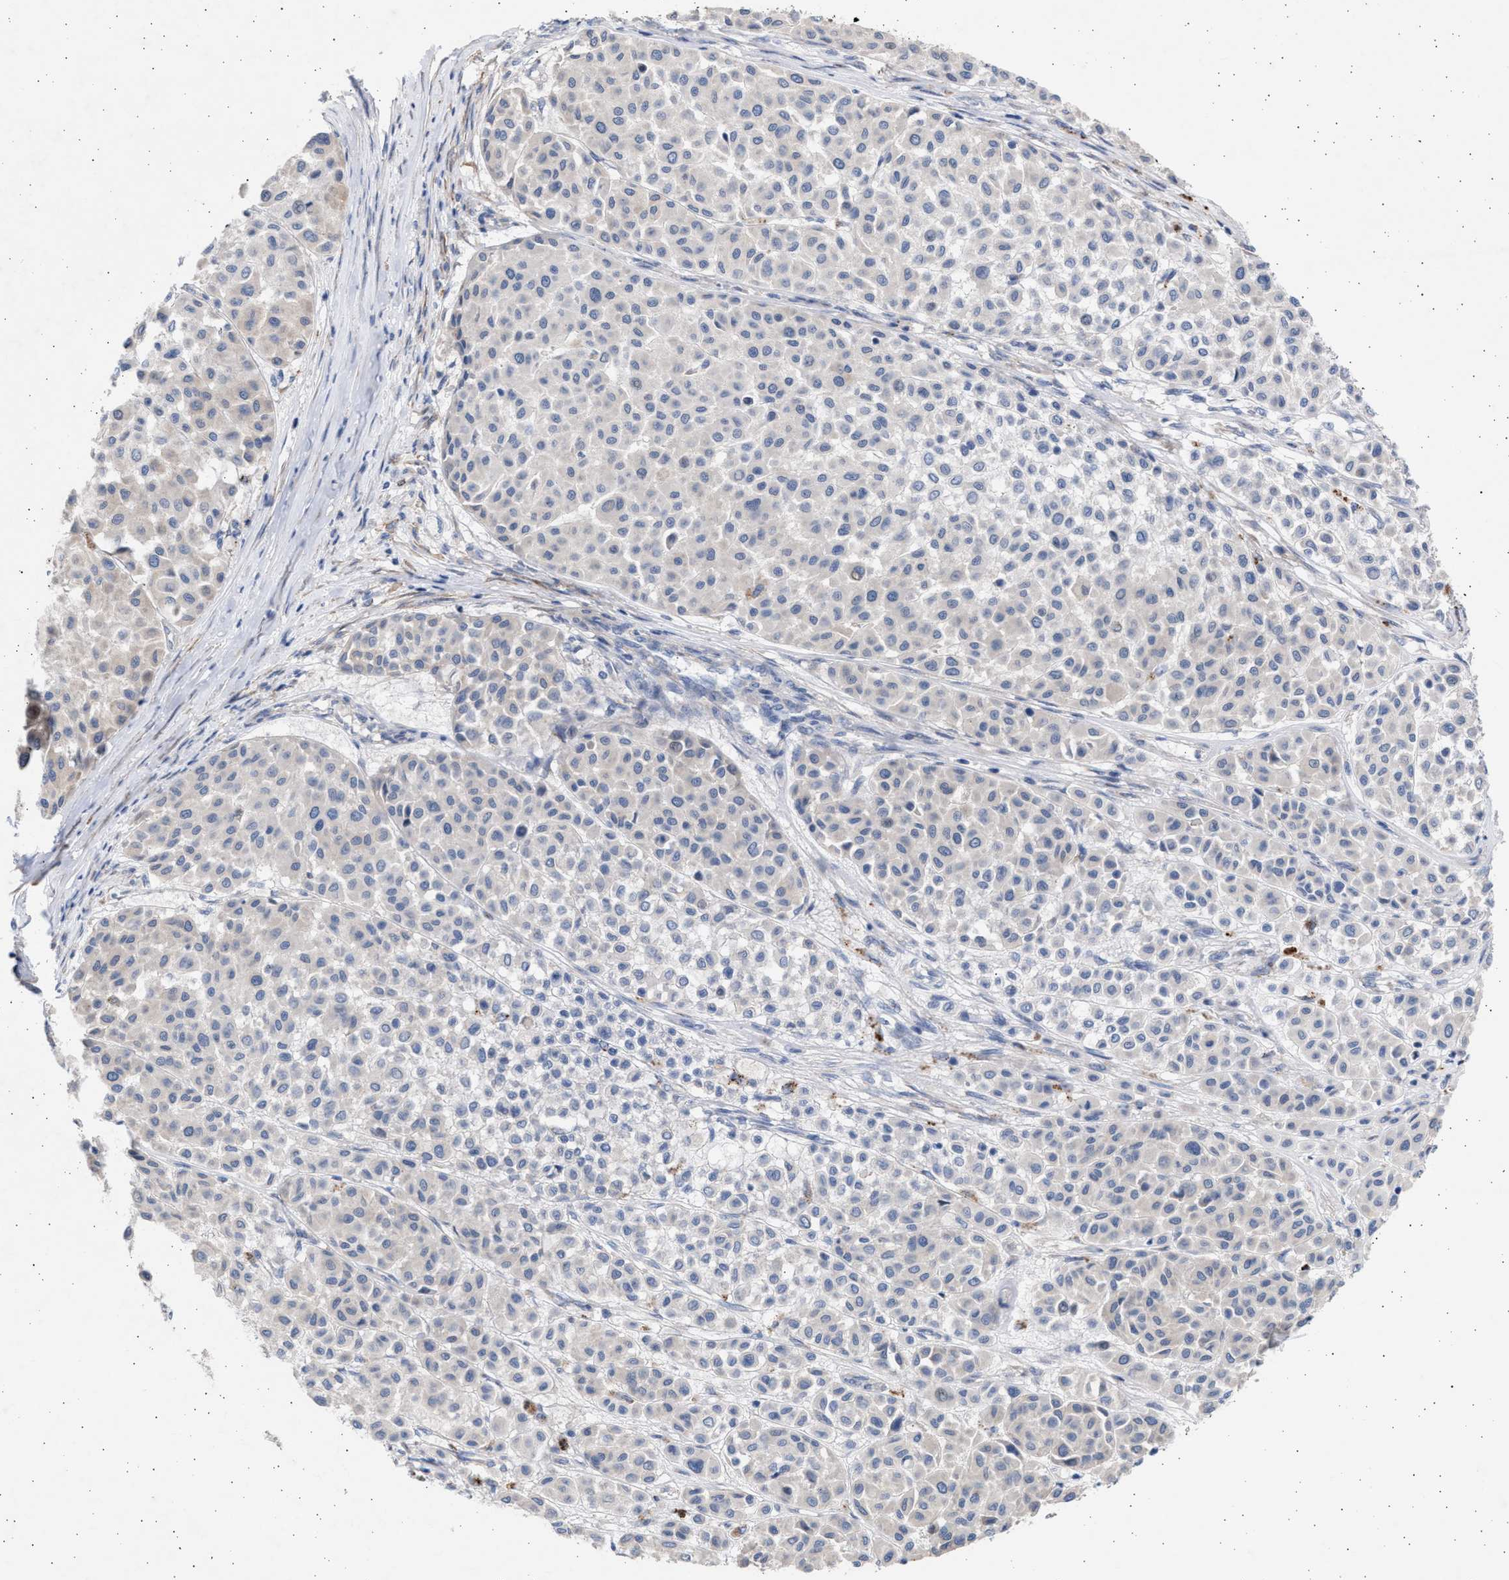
{"staining": {"intensity": "negative", "quantity": "none", "location": "none"}, "tissue": "melanoma", "cell_type": "Tumor cells", "image_type": "cancer", "snomed": [{"axis": "morphology", "description": "Malignant melanoma, Metastatic site"}, {"axis": "topography", "description": "Soft tissue"}], "caption": "There is no significant expression in tumor cells of melanoma.", "gene": "NBR1", "patient": {"sex": "male", "age": 41}}